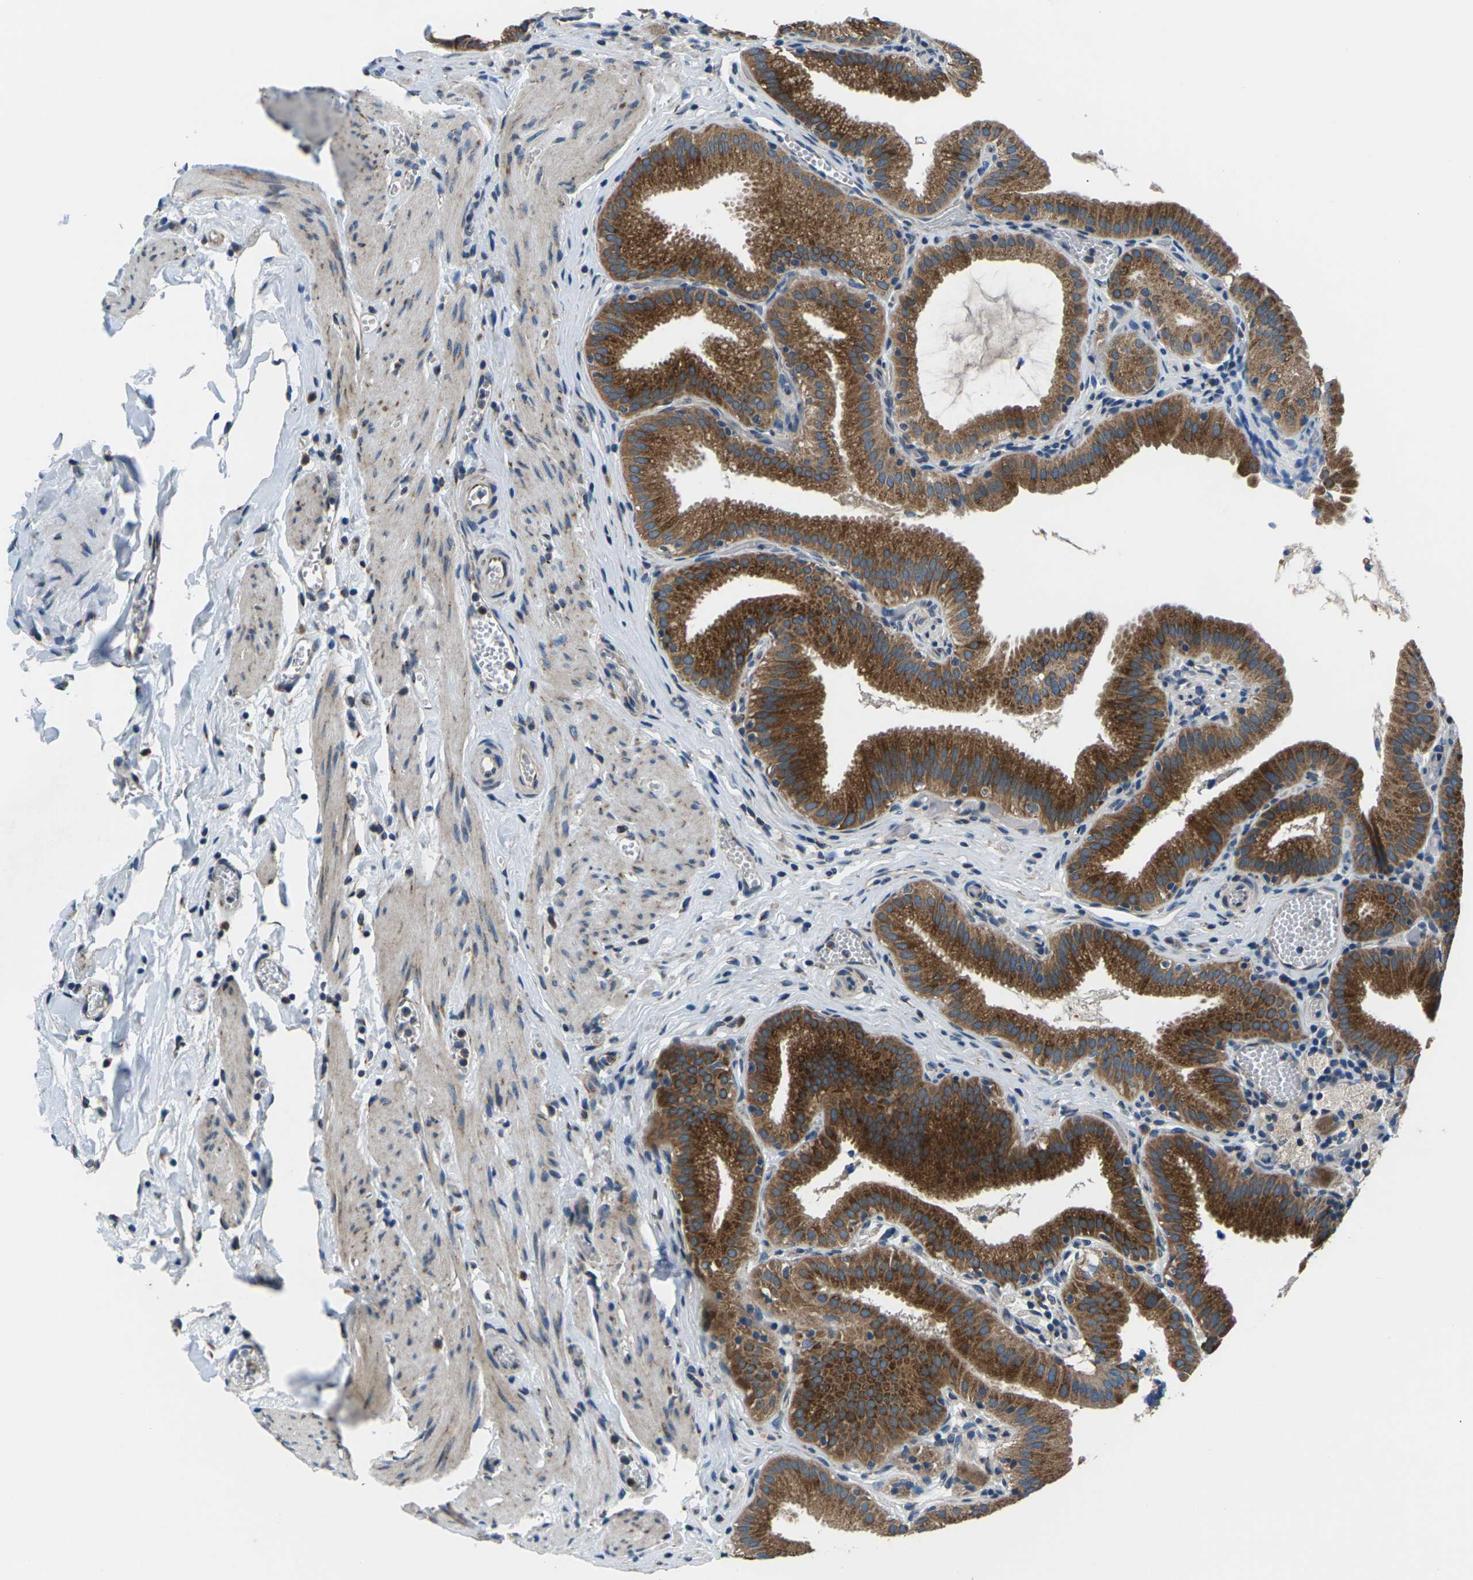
{"staining": {"intensity": "strong", "quantity": ">75%", "location": "cytoplasmic/membranous"}, "tissue": "gallbladder", "cell_type": "Glandular cells", "image_type": "normal", "snomed": [{"axis": "morphology", "description": "Normal tissue, NOS"}, {"axis": "topography", "description": "Gallbladder"}], "caption": "A micrograph showing strong cytoplasmic/membranous positivity in about >75% of glandular cells in unremarkable gallbladder, as visualized by brown immunohistochemical staining.", "gene": "GABRP", "patient": {"sex": "male", "age": 54}}